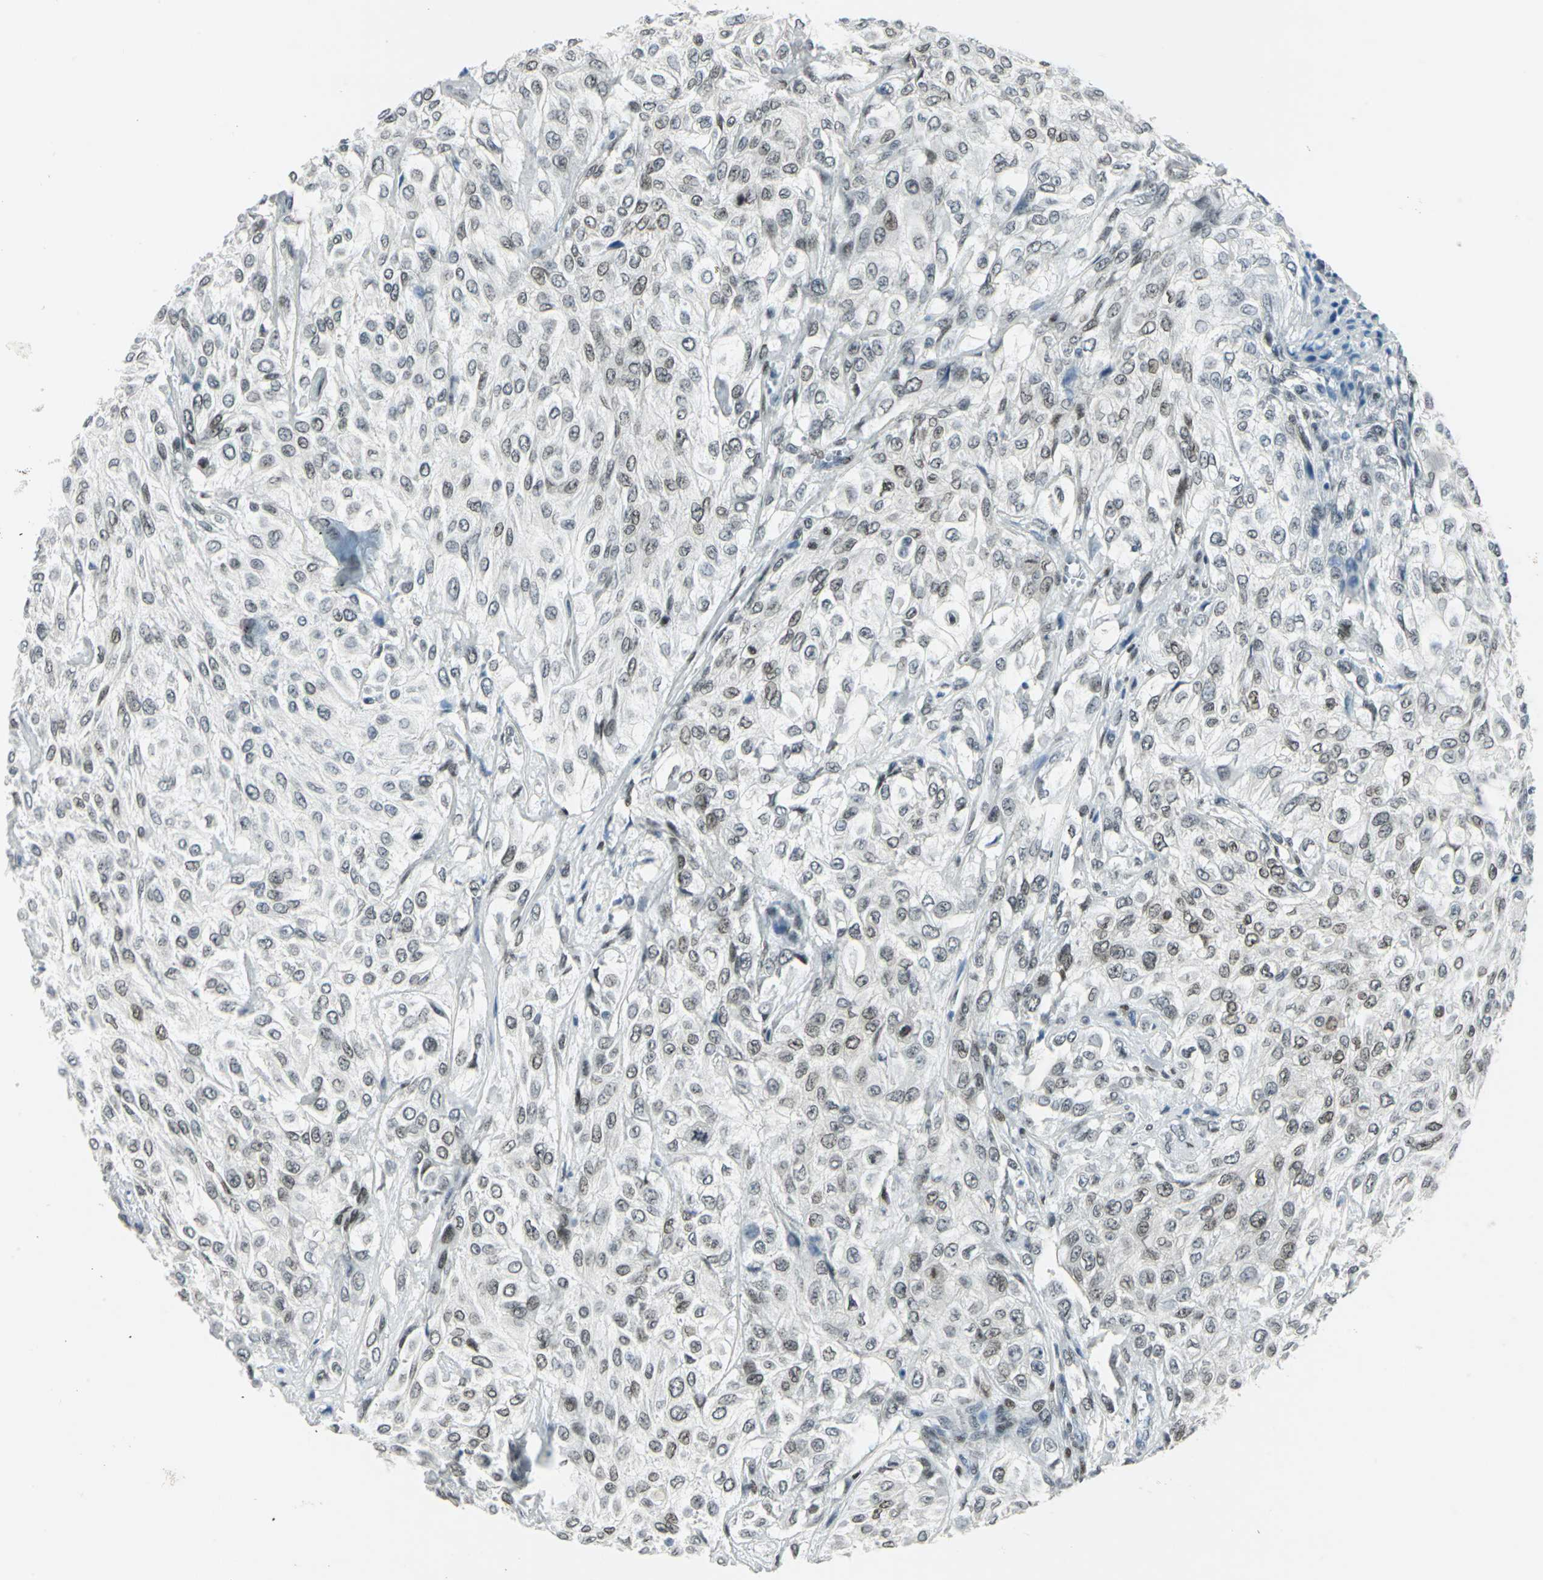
{"staining": {"intensity": "moderate", "quantity": ">75%", "location": "nuclear"}, "tissue": "urothelial cancer", "cell_type": "Tumor cells", "image_type": "cancer", "snomed": [{"axis": "morphology", "description": "Urothelial carcinoma, High grade"}, {"axis": "topography", "description": "Urinary bladder"}], "caption": "Protein expression analysis of high-grade urothelial carcinoma exhibits moderate nuclear staining in about >75% of tumor cells.", "gene": "MEIS2", "patient": {"sex": "male", "age": 57}}